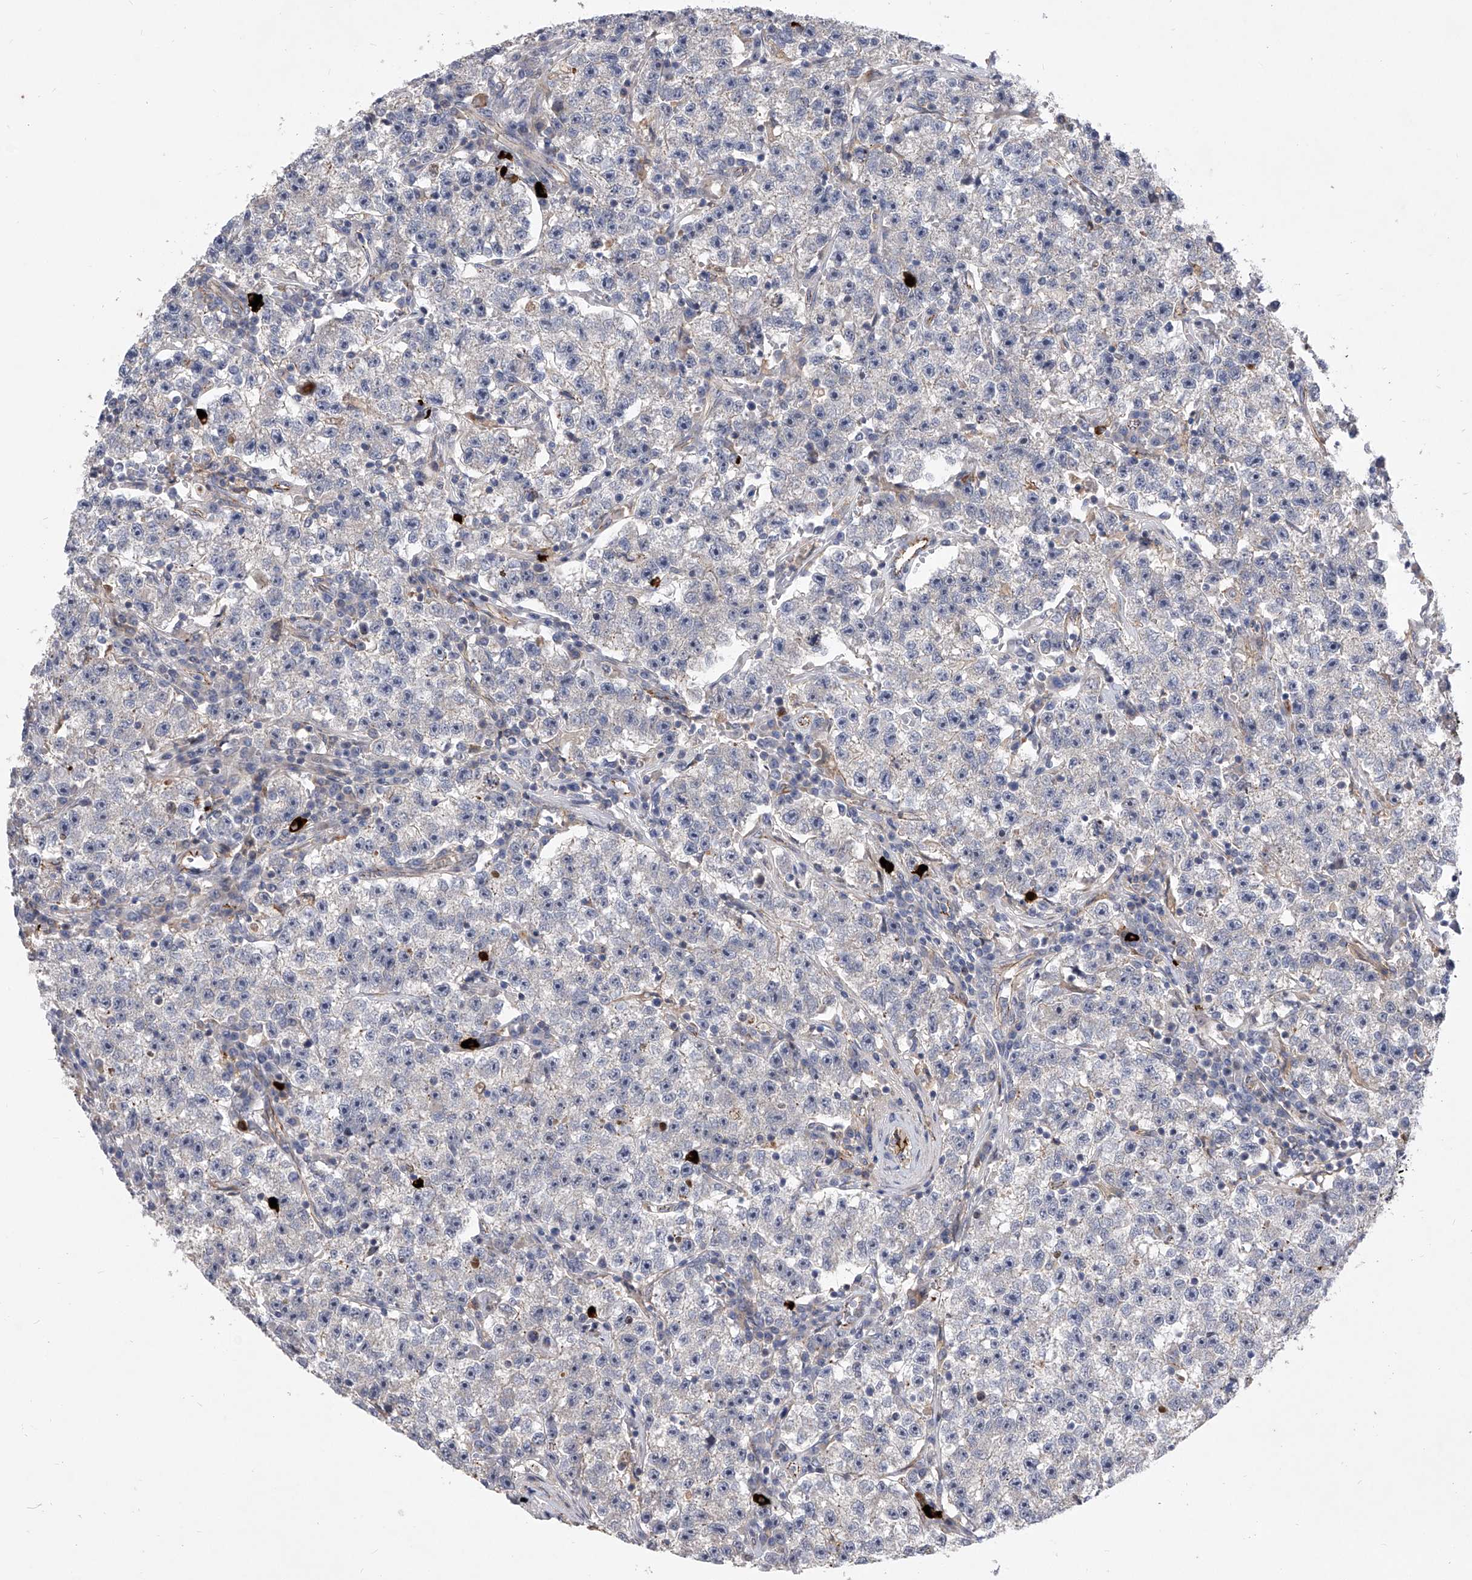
{"staining": {"intensity": "negative", "quantity": "none", "location": "none"}, "tissue": "testis cancer", "cell_type": "Tumor cells", "image_type": "cancer", "snomed": [{"axis": "morphology", "description": "Seminoma, NOS"}, {"axis": "topography", "description": "Testis"}], "caption": "High power microscopy image of an immunohistochemistry histopathology image of testis cancer (seminoma), revealing no significant expression in tumor cells. (Stains: DAB immunohistochemistry with hematoxylin counter stain, Microscopy: brightfield microscopy at high magnification).", "gene": "MINDY4", "patient": {"sex": "male", "age": 22}}